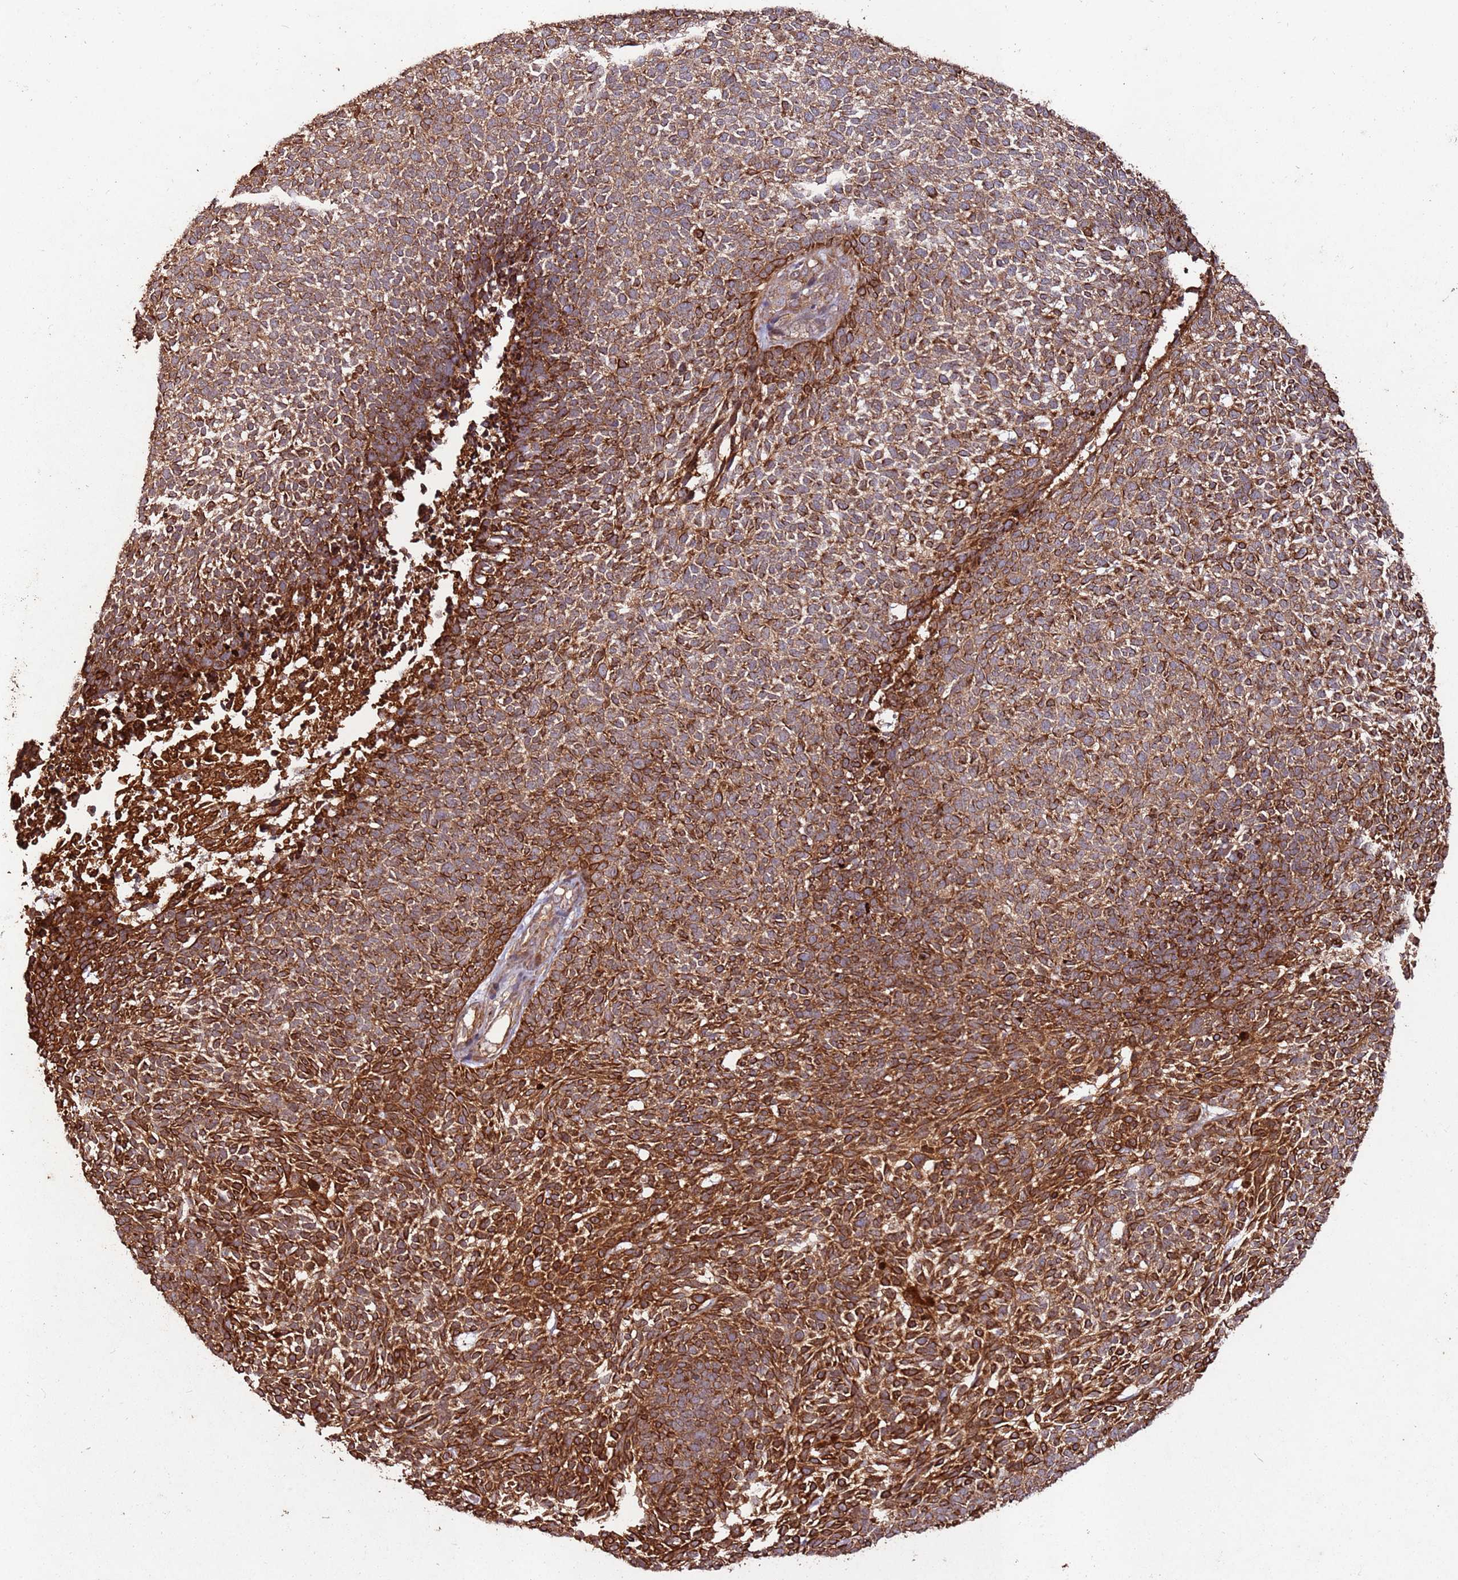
{"staining": {"intensity": "strong", "quantity": ">75%", "location": "cytoplasmic/membranous"}, "tissue": "skin cancer", "cell_type": "Tumor cells", "image_type": "cancer", "snomed": [{"axis": "morphology", "description": "Basal cell carcinoma"}, {"axis": "topography", "description": "Skin"}], "caption": "Brown immunohistochemical staining in skin cancer reveals strong cytoplasmic/membranous expression in approximately >75% of tumor cells.", "gene": "FAM186A", "patient": {"sex": "female", "age": 84}}